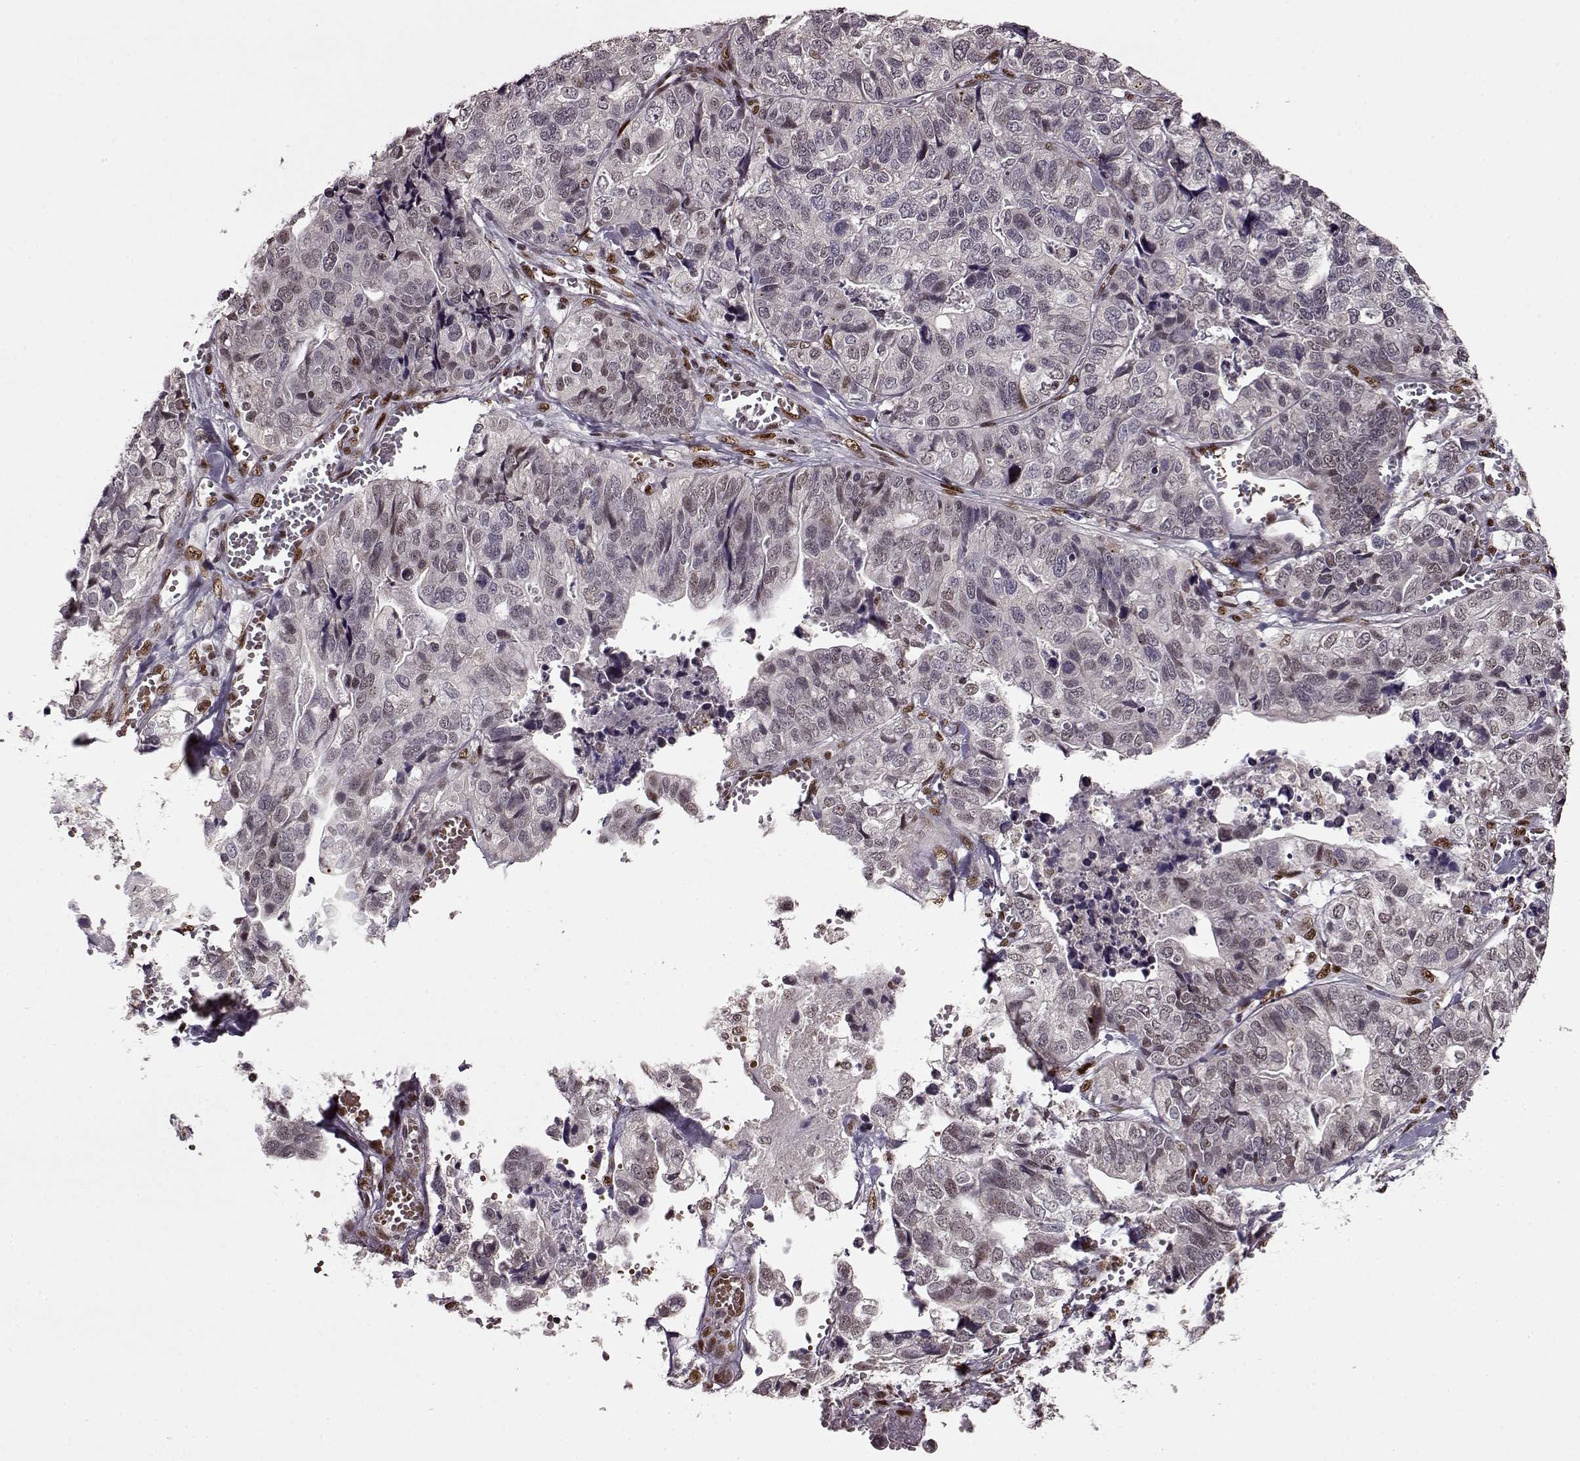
{"staining": {"intensity": "weak", "quantity": "<25%", "location": "nuclear"}, "tissue": "stomach cancer", "cell_type": "Tumor cells", "image_type": "cancer", "snomed": [{"axis": "morphology", "description": "Adenocarcinoma, NOS"}, {"axis": "topography", "description": "Stomach, upper"}], "caption": "This is an IHC histopathology image of human stomach cancer (adenocarcinoma). There is no staining in tumor cells.", "gene": "FTO", "patient": {"sex": "female", "age": 67}}